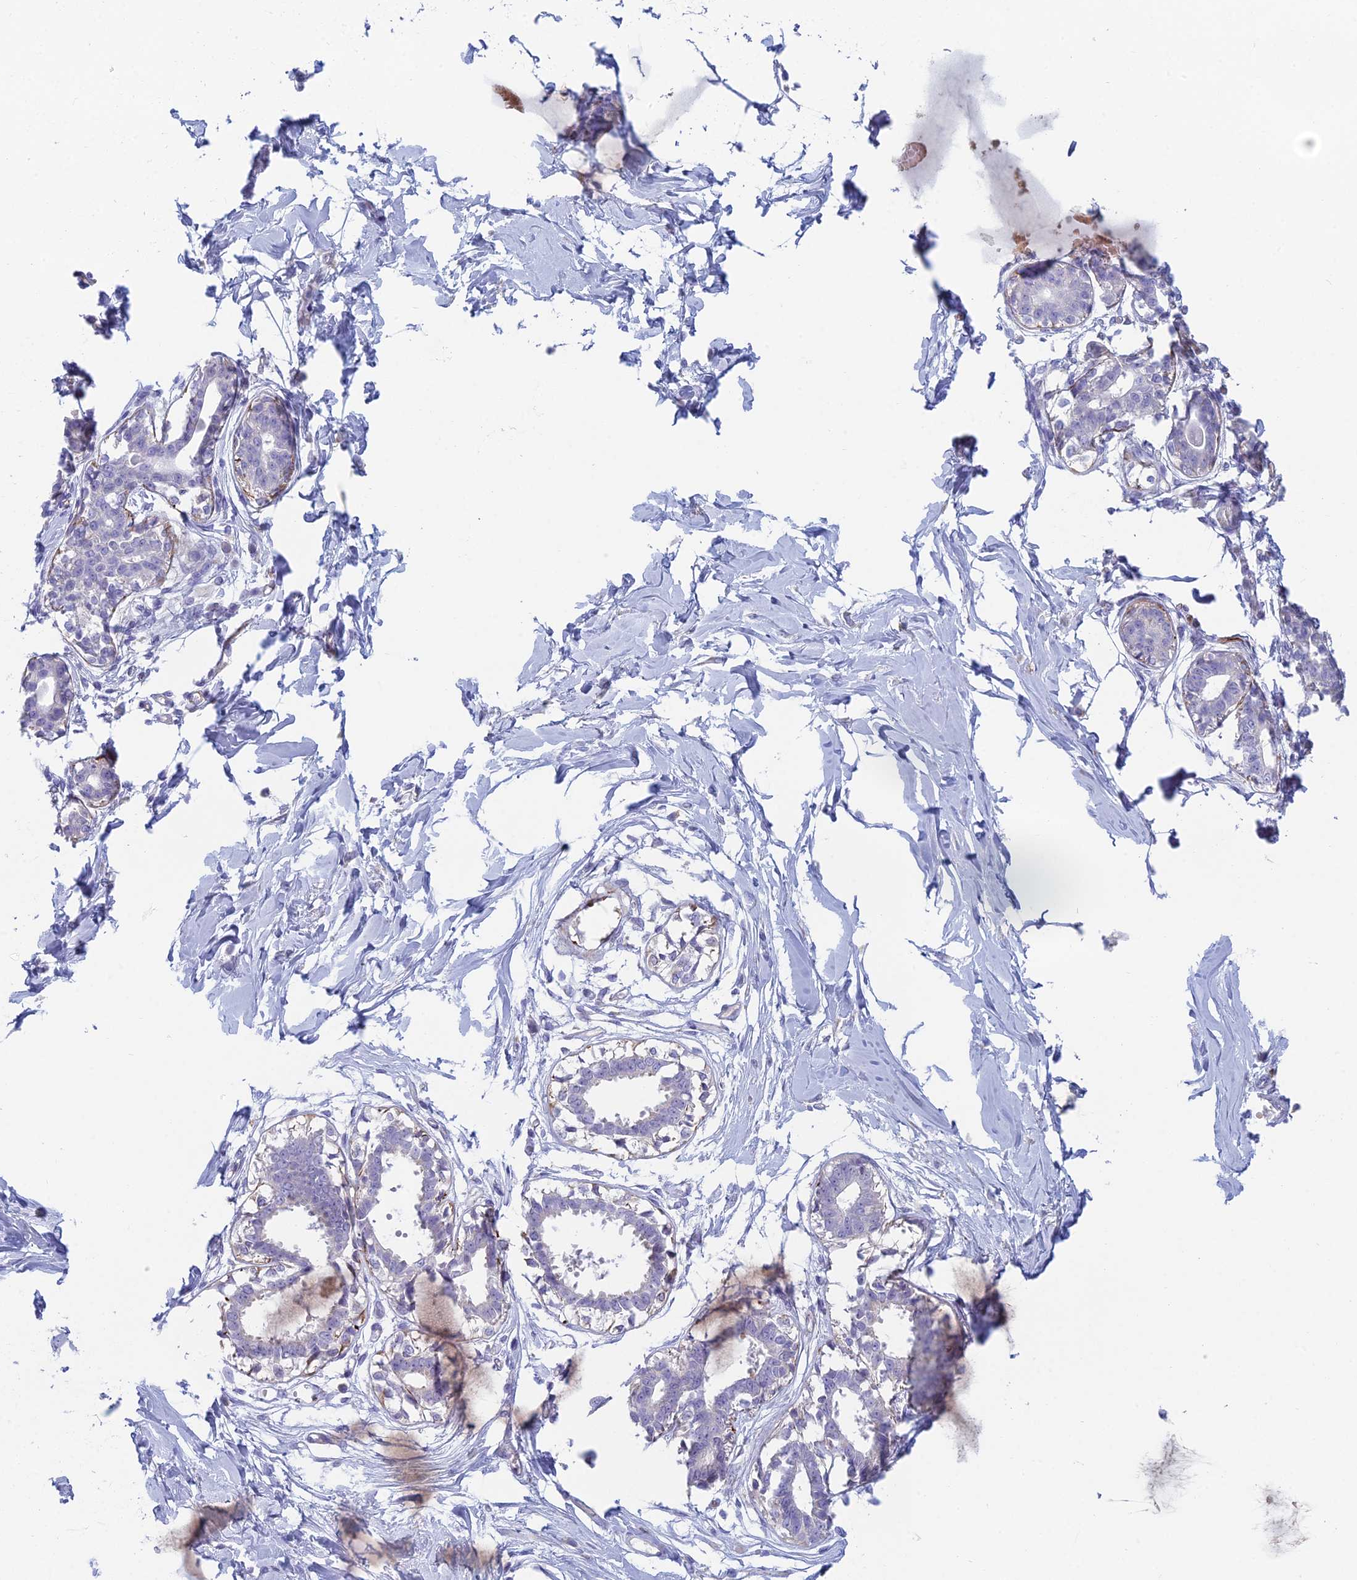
{"staining": {"intensity": "negative", "quantity": "none", "location": "none"}, "tissue": "breast", "cell_type": "Adipocytes", "image_type": "normal", "snomed": [{"axis": "morphology", "description": "Normal tissue, NOS"}, {"axis": "topography", "description": "Breast"}], "caption": "High magnification brightfield microscopy of benign breast stained with DAB (3,3'-diaminobenzidine) (brown) and counterstained with hematoxylin (blue): adipocytes show no significant positivity.", "gene": "FERD3L", "patient": {"sex": "female", "age": 45}}